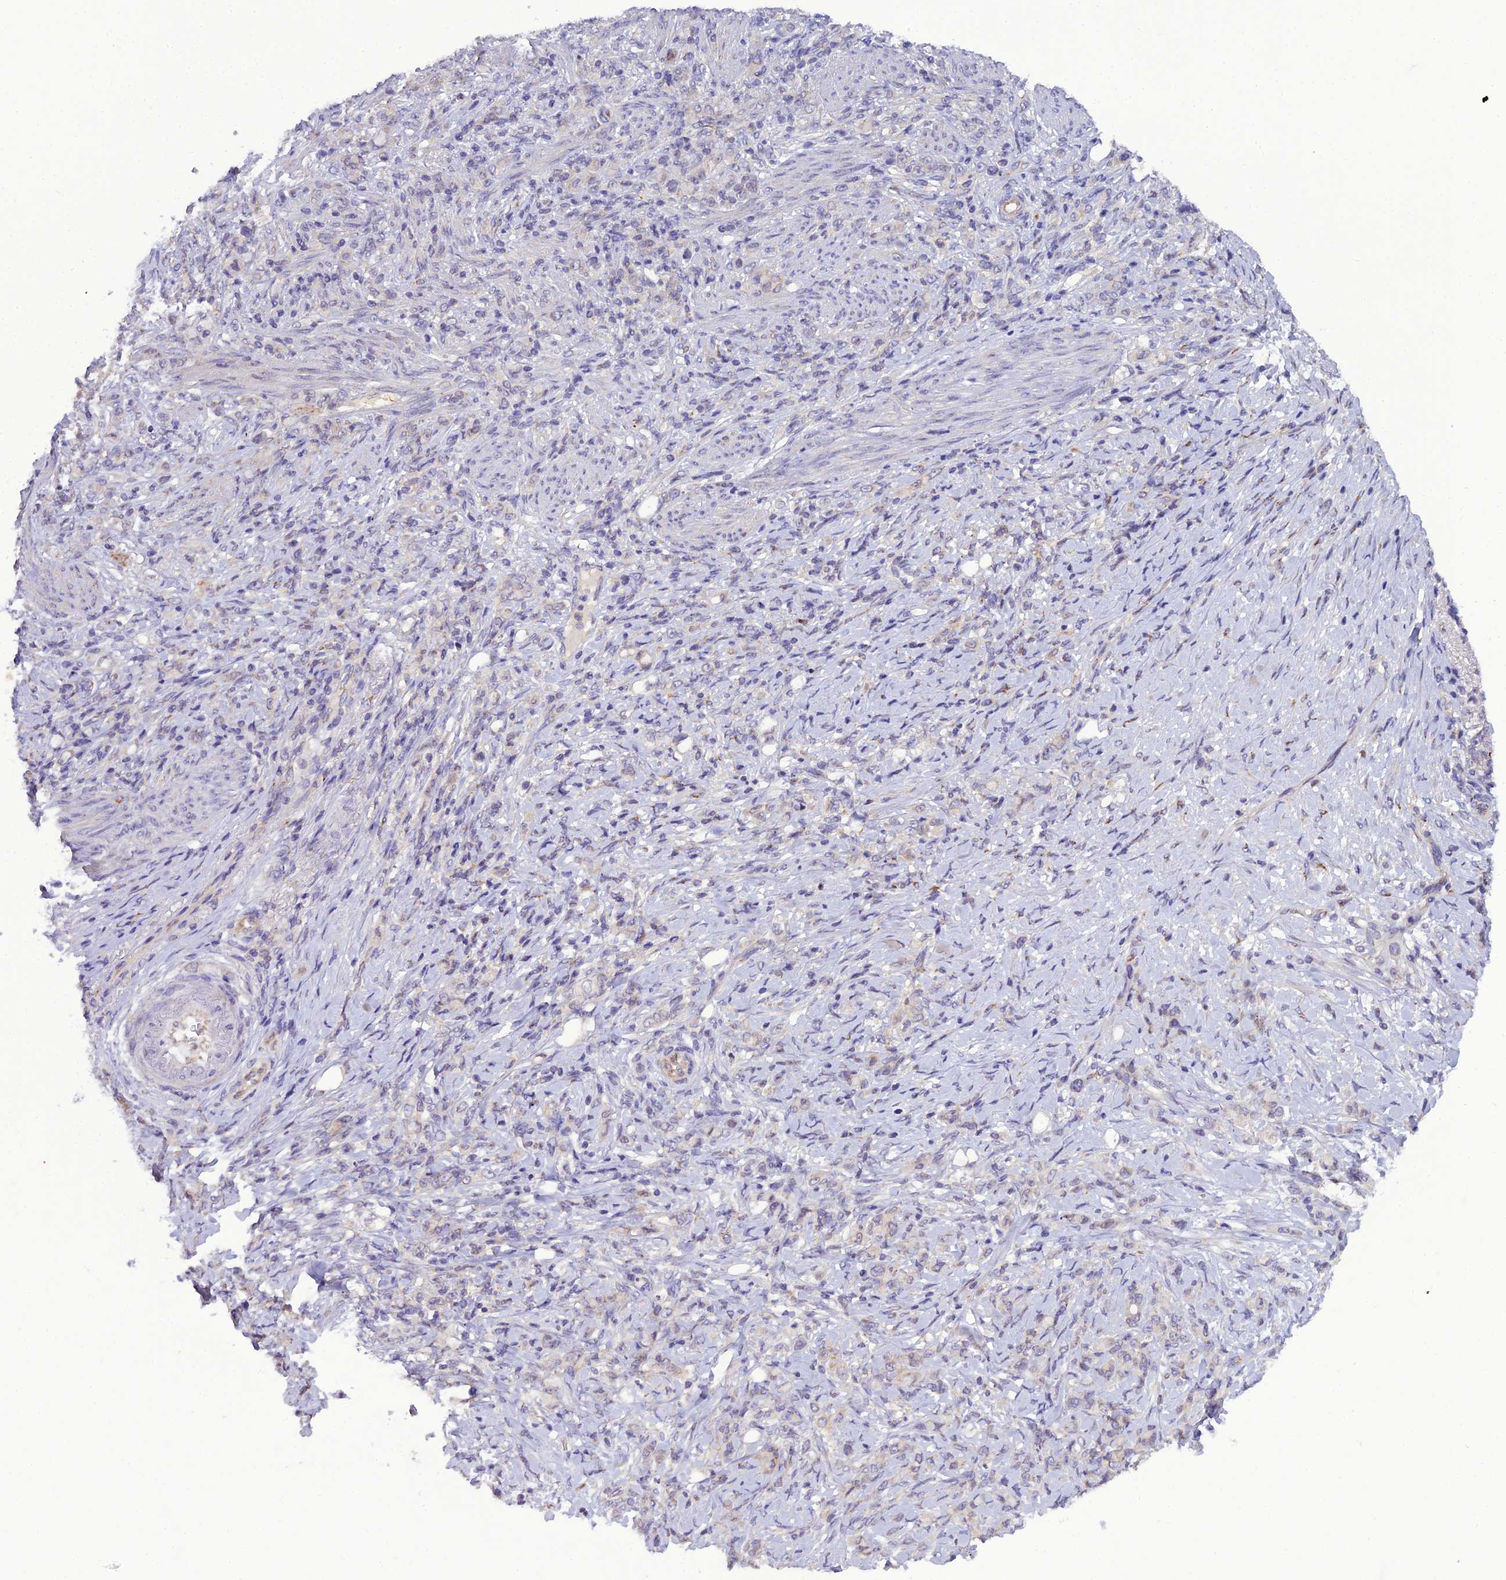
{"staining": {"intensity": "negative", "quantity": "none", "location": "none"}, "tissue": "stomach cancer", "cell_type": "Tumor cells", "image_type": "cancer", "snomed": [{"axis": "morphology", "description": "Adenocarcinoma, NOS"}, {"axis": "topography", "description": "Stomach"}], "caption": "A micrograph of human stomach cancer (adenocarcinoma) is negative for staining in tumor cells.", "gene": "GOLPH3", "patient": {"sex": "female", "age": 79}}